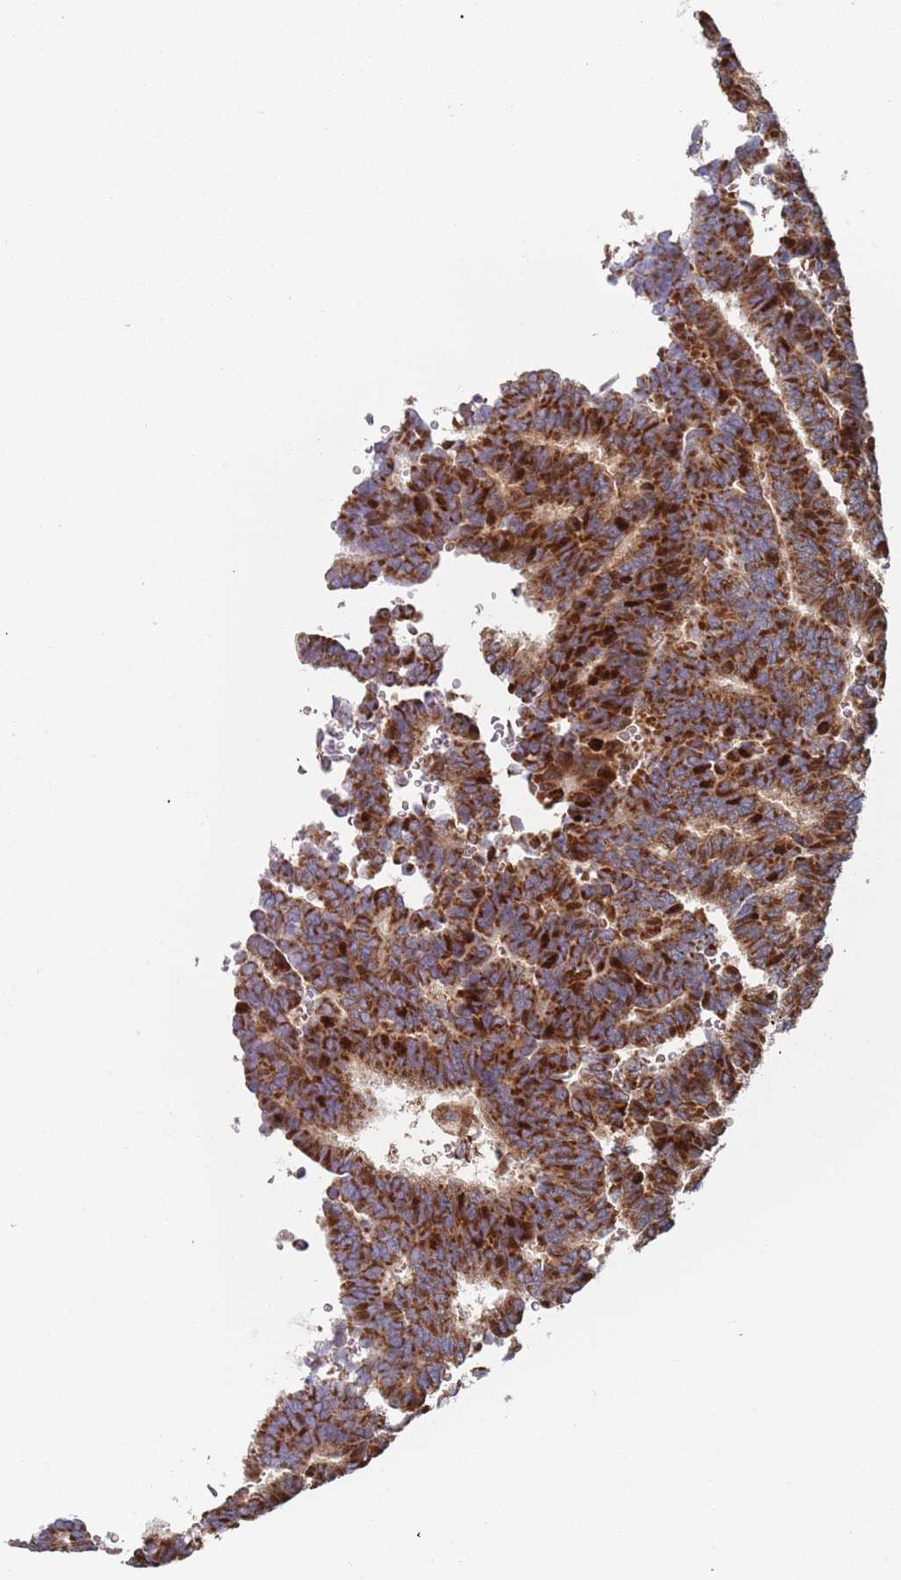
{"staining": {"intensity": "strong", "quantity": ">75%", "location": "cytoplasmic/membranous"}, "tissue": "thyroid cancer", "cell_type": "Tumor cells", "image_type": "cancer", "snomed": [{"axis": "morphology", "description": "Papillary adenocarcinoma, NOS"}, {"axis": "topography", "description": "Thyroid gland"}], "caption": "DAB immunohistochemical staining of thyroid cancer (papillary adenocarcinoma) demonstrates strong cytoplasmic/membranous protein expression in approximately >75% of tumor cells.", "gene": "GDI2", "patient": {"sex": "female", "age": 35}}